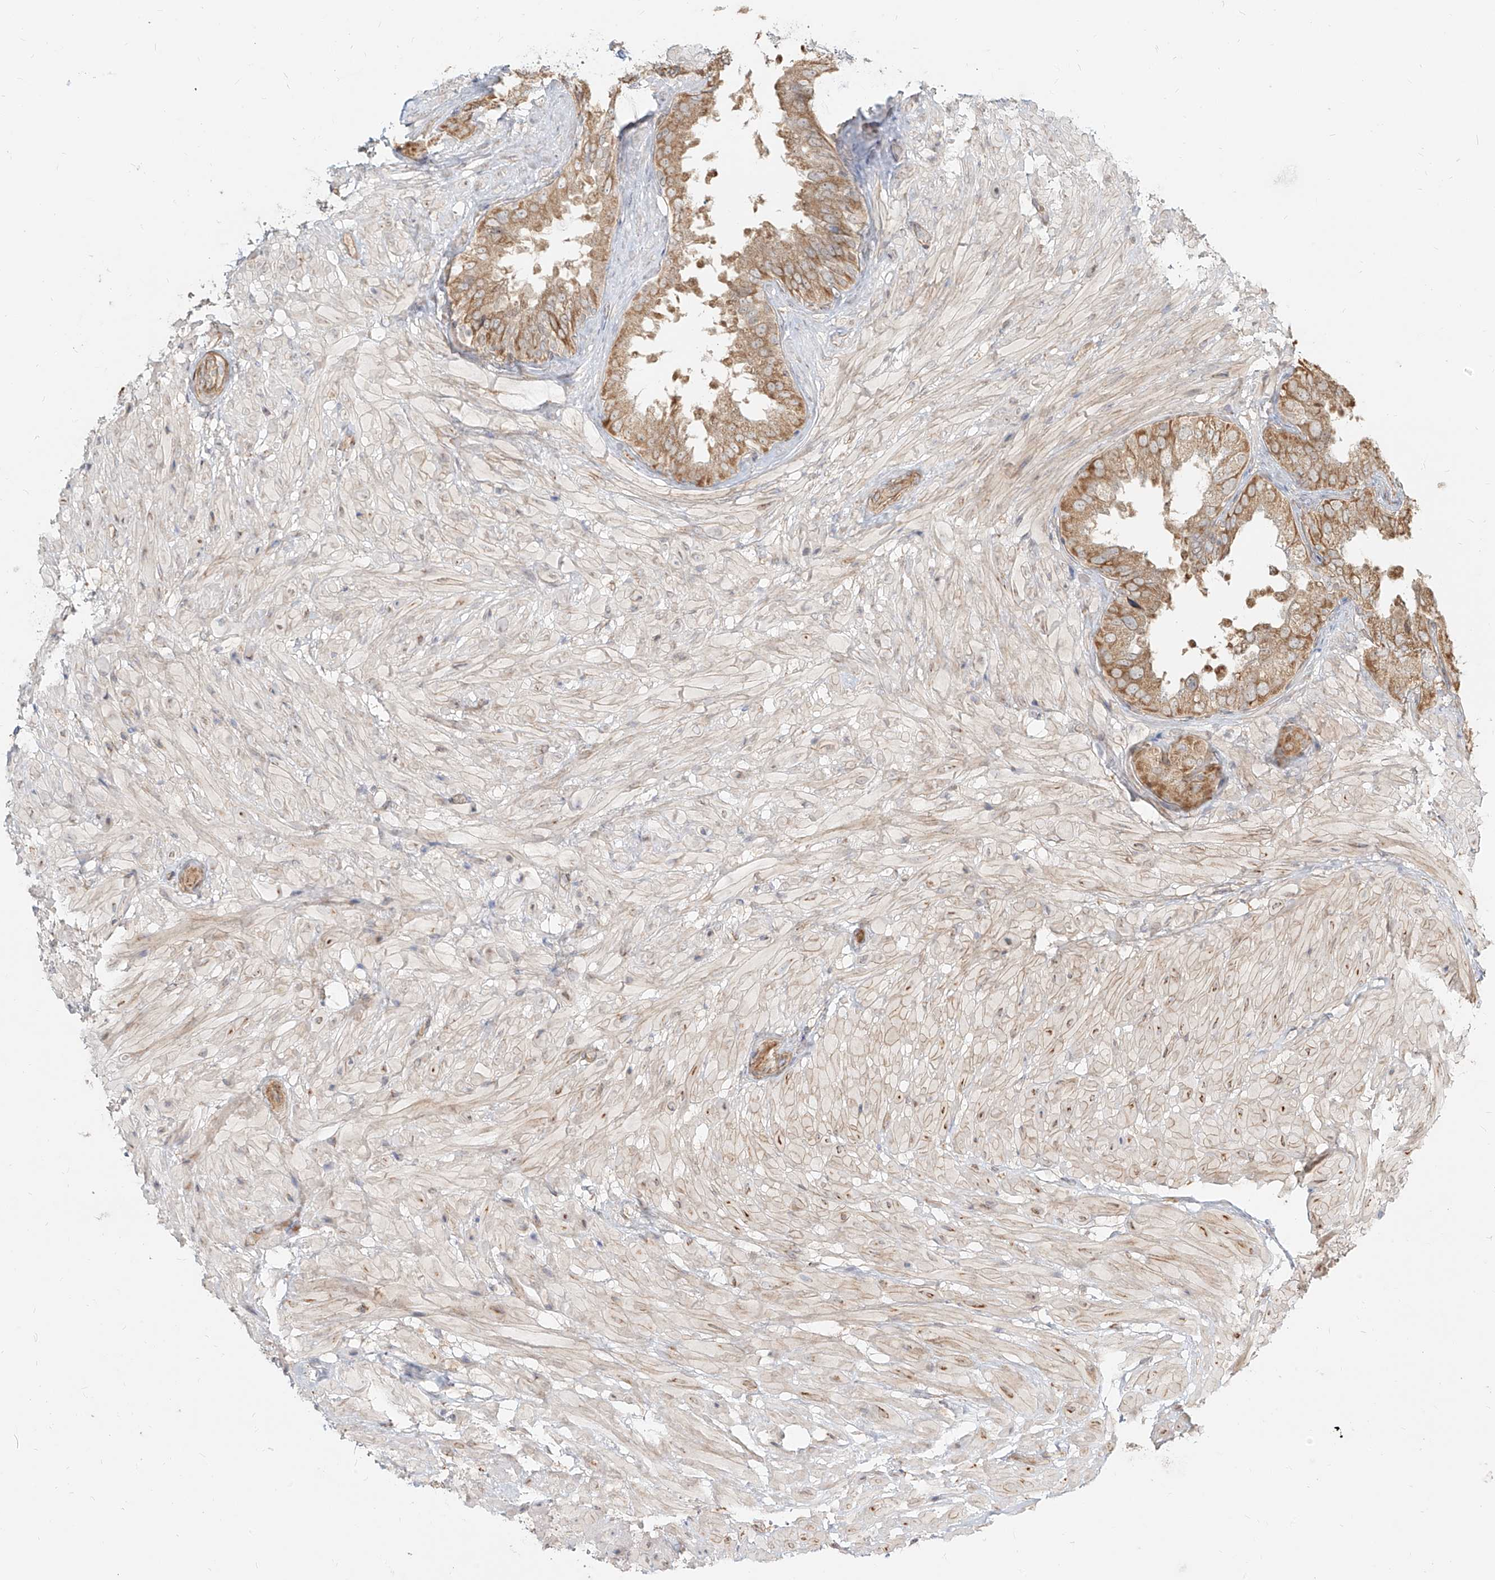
{"staining": {"intensity": "moderate", "quantity": ">75%", "location": "cytoplasmic/membranous"}, "tissue": "seminal vesicle", "cell_type": "Glandular cells", "image_type": "normal", "snomed": [{"axis": "morphology", "description": "Normal tissue, NOS"}, {"axis": "topography", "description": "Seminal veicle"}, {"axis": "topography", "description": "Peripheral nerve tissue"}], "caption": "Immunohistochemical staining of unremarkable seminal vesicle displays moderate cytoplasmic/membranous protein positivity in about >75% of glandular cells. (DAB (3,3'-diaminobenzidine) IHC, brown staining for protein, blue staining for nuclei).", "gene": "UBE2K", "patient": {"sex": "male", "age": 63}}